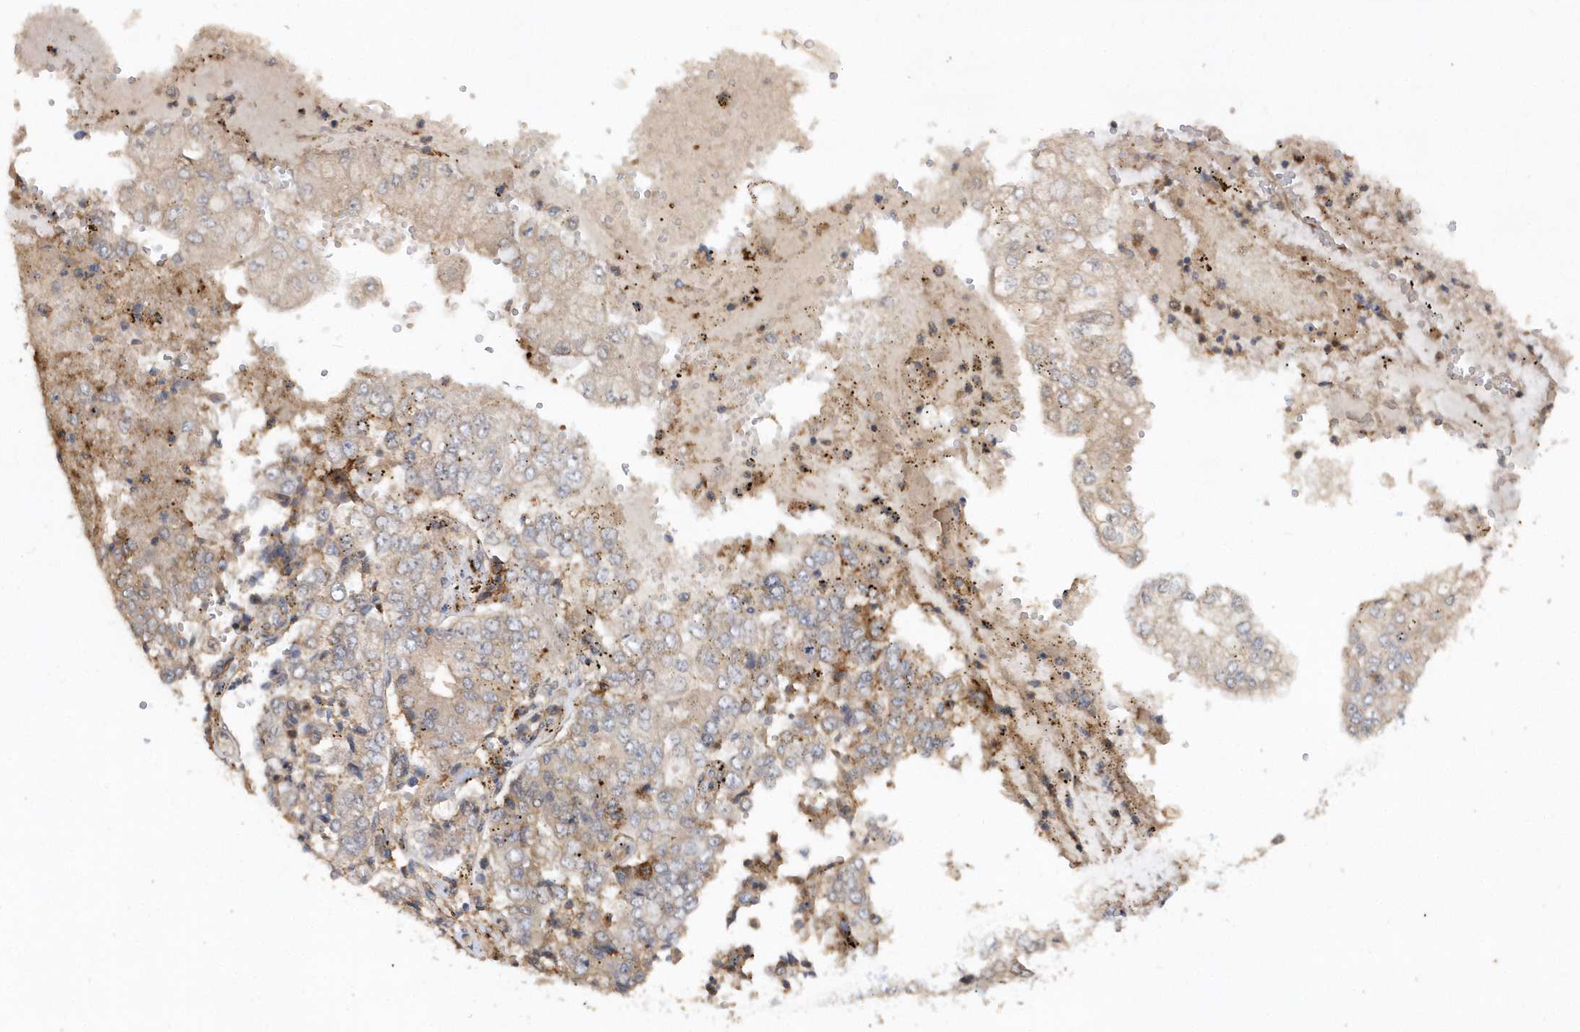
{"staining": {"intensity": "weak", "quantity": "25%-75%", "location": "cytoplasmic/membranous"}, "tissue": "stomach cancer", "cell_type": "Tumor cells", "image_type": "cancer", "snomed": [{"axis": "morphology", "description": "Adenocarcinoma, NOS"}, {"axis": "topography", "description": "Stomach"}], "caption": "Stomach cancer (adenocarcinoma) was stained to show a protein in brown. There is low levels of weak cytoplasmic/membranous positivity in approximately 25%-75% of tumor cells.", "gene": "RPE", "patient": {"sex": "male", "age": 76}}